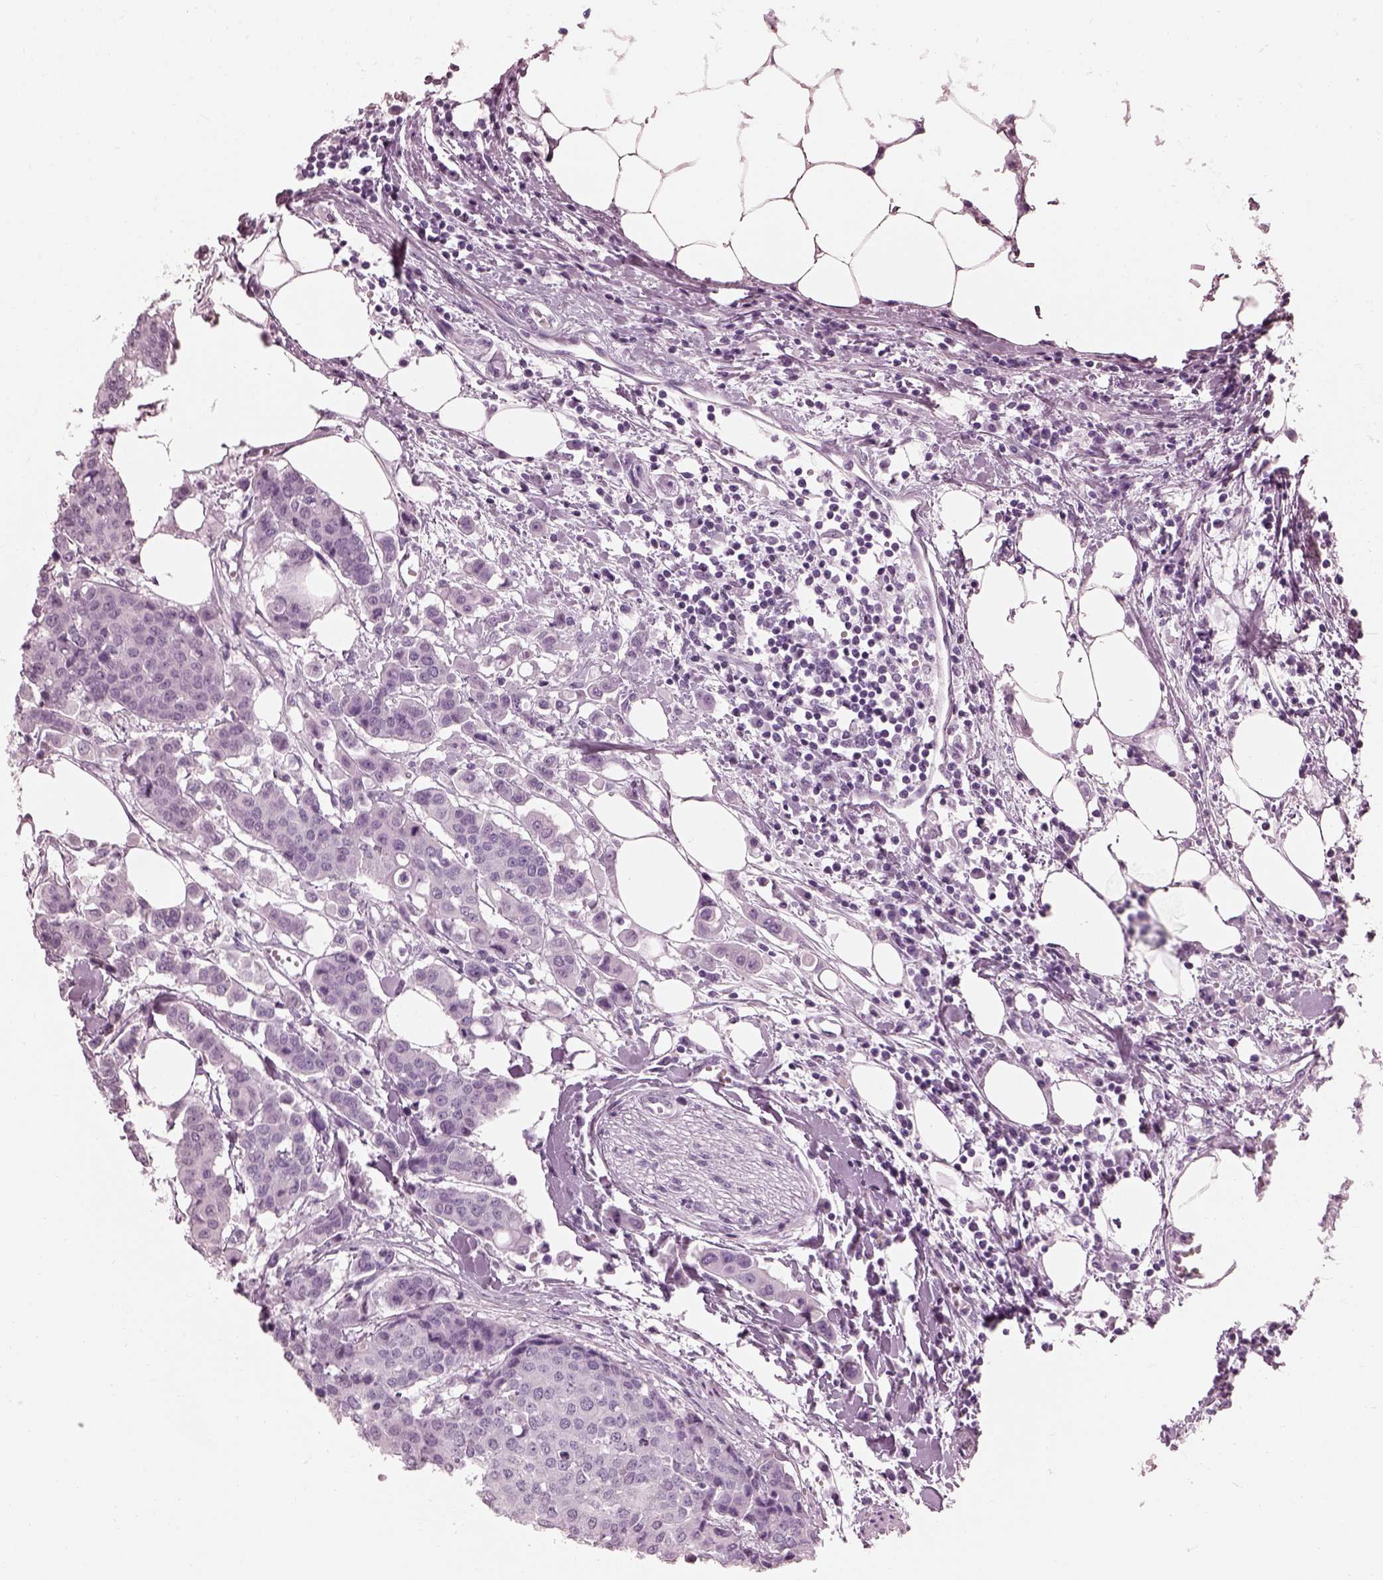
{"staining": {"intensity": "negative", "quantity": "none", "location": "none"}, "tissue": "carcinoid", "cell_type": "Tumor cells", "image_type": "cancer", "snomed": [{"axis": "morphology", "description": "Carcinoid, malignant, NOS"}, {"axis": "topography", "description": "Colon"}], "caption": "Tumor cells are negative for brown protein staining in malignant carcinoid. (Stains: DAB immunohistochemistry with hematoxylin counter stain, Microscopy: brightfield microscopy at high magnification).", "gene": "TCHHL1", "patient": {"sex": "male", "age": 81}}